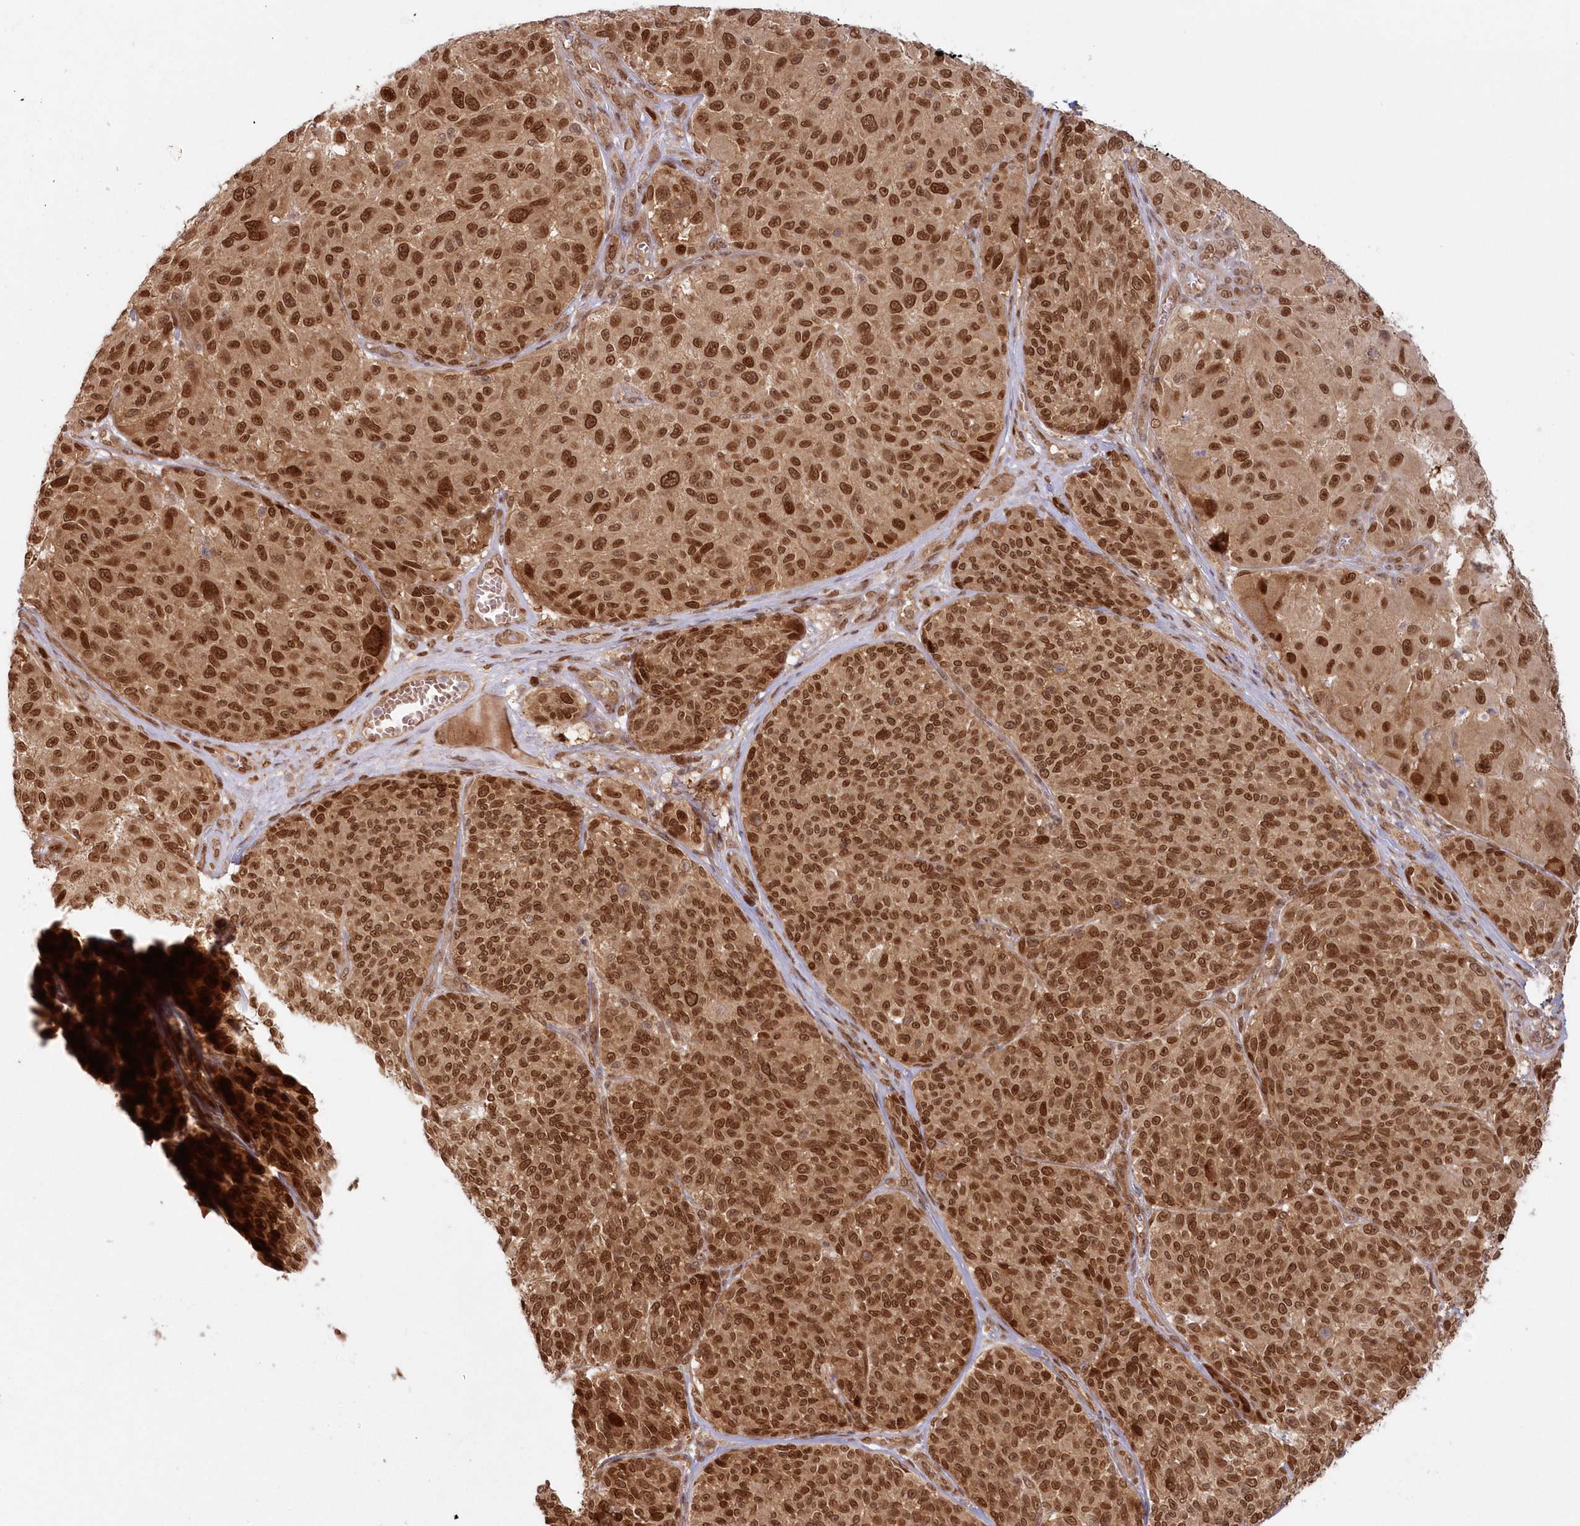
{"staining": {"intensity": "strong", "quantity": ">75%", "location": "cytoplasmic/membranous,nuclear"}, "tissue": "melanoma", "cell_type": "Tumor cells", "image_type": "cancer", "snomed": [{"axis": "morphology", "description": "Malignant melanoma, NOS"}, {"axis": "topography", "description": "Skin"}], "caption": "DAB immunohistochemical staining of human melanoma exhibits strong cytoplasmic/membranous and nuclear protein positivity in about >75% of tumor cells.", "gene": "TOGARAM2", "patient": {"sex": "male", "age": 83}}